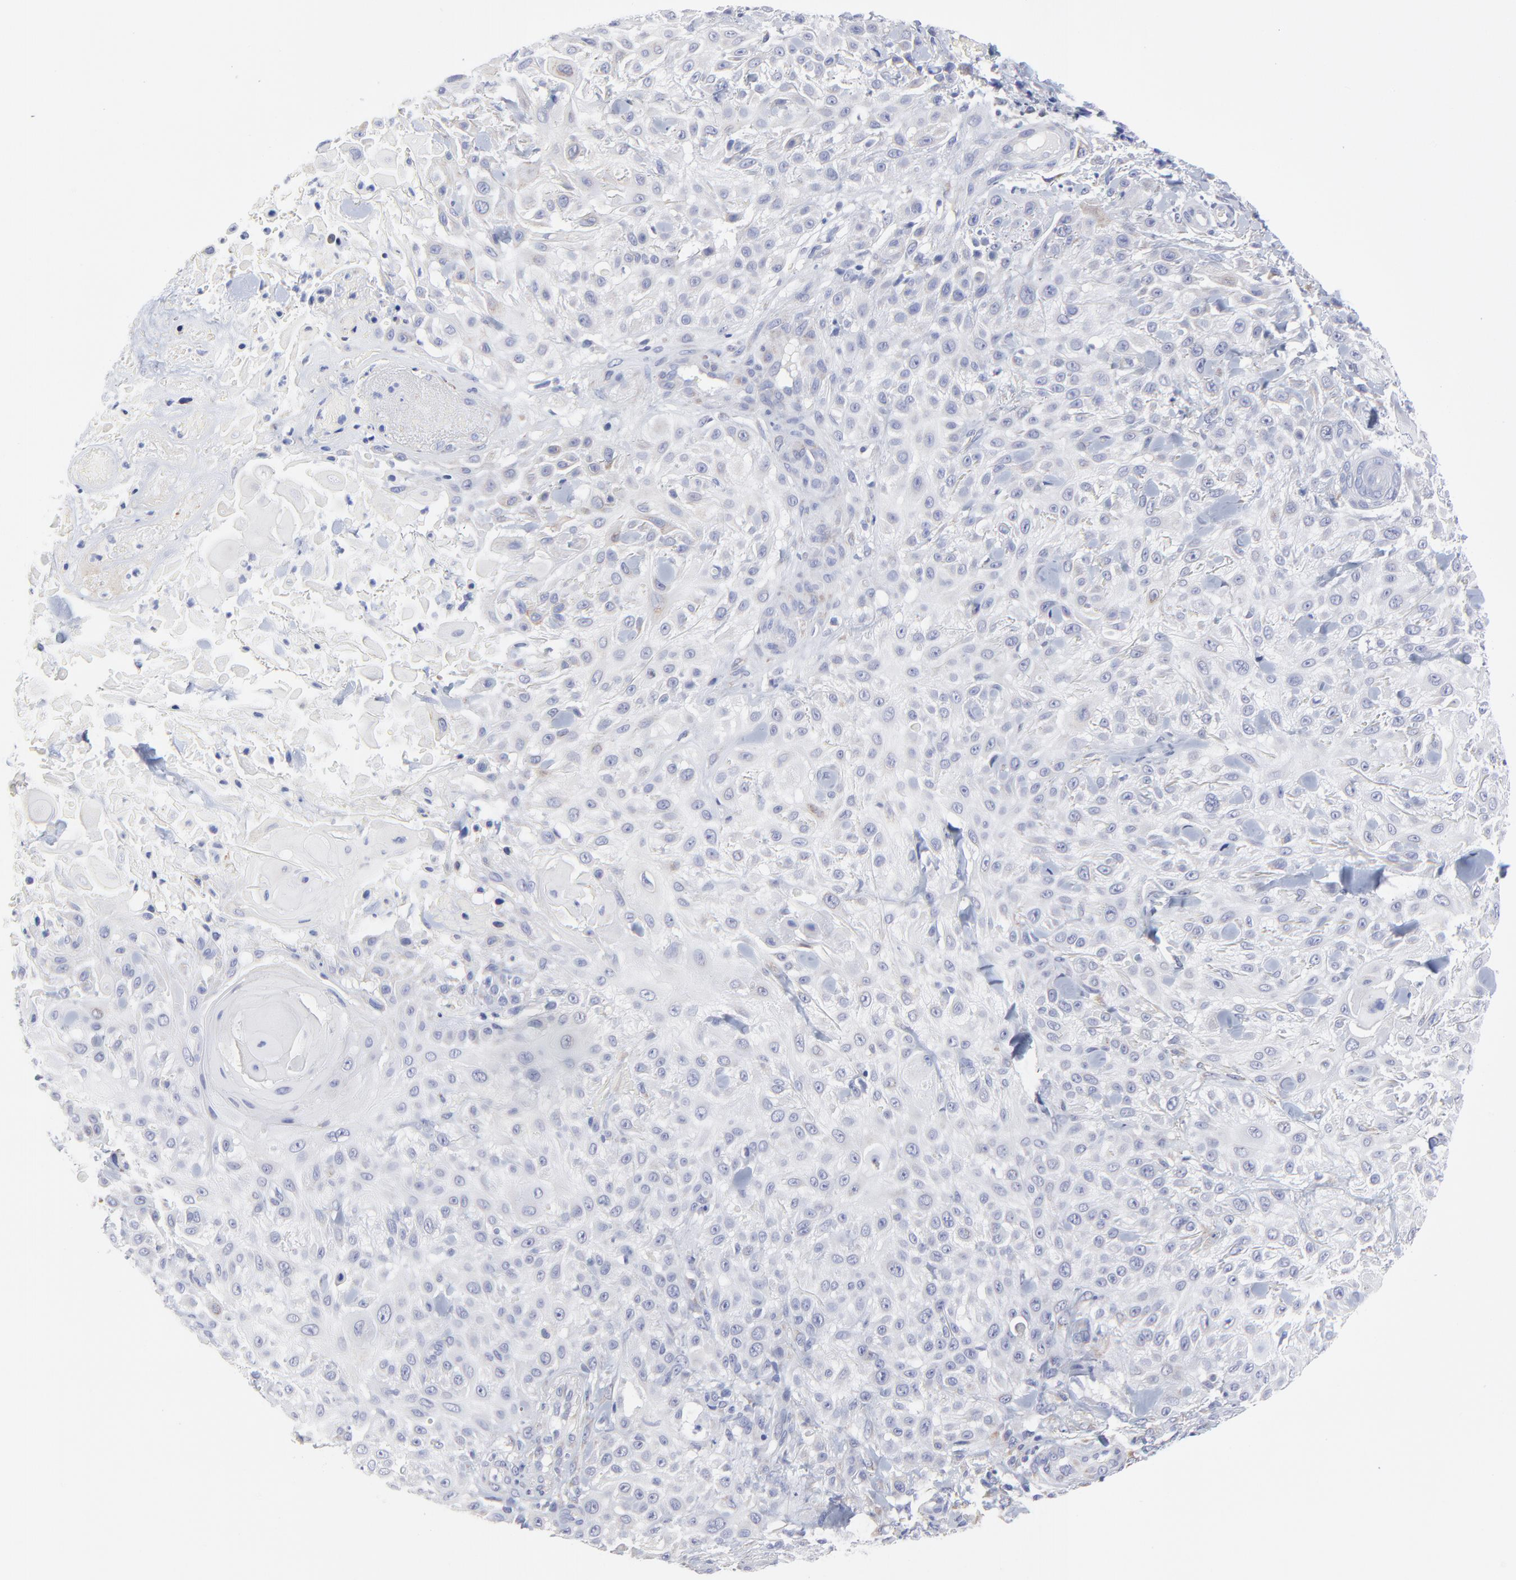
{"staining": {"intensity": "negative", "quantity": "none", "location": "none"}, "tissue": "skin cancer", "cell_type": "Tumor cells", "image_type": "cancer", "snomed": [{"axis": "morphology", "description": "Squamous cell carcinoma, NOS"}, {"axis": "topography", "description": "Skin"}], "caption": "The immunohistochemistry (IHC) image has no significant expression in tumor cells of skin cancer tissue.", "gene": "DUSP9", "patient": {"sex": "female", "age": 42}}